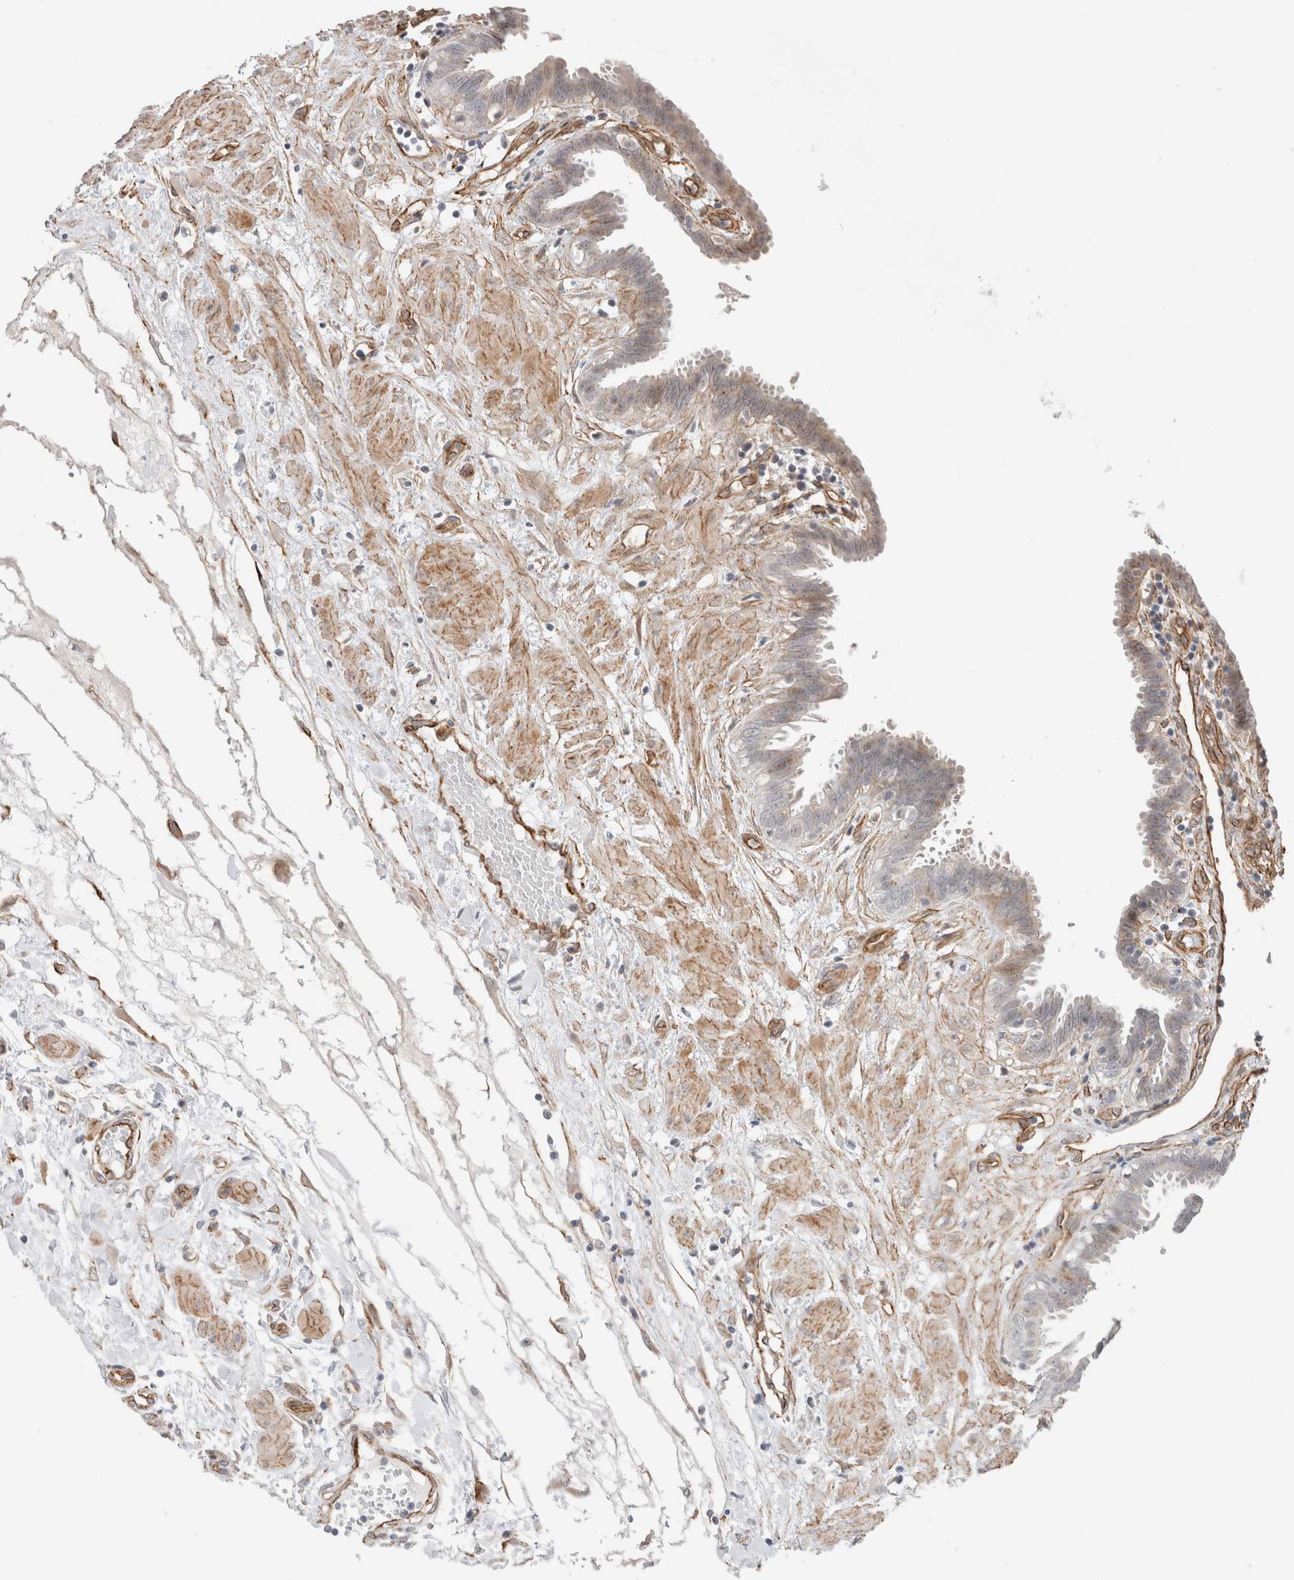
{"staining": {"intensity": "moderate", "quantity": "<25%", "location": "cytoplasmic/membranous"}, "tissue": "fallopian tube", "cell_type": "Glandular cells", "image_type": "normal", "snomed": [{"axis": "morphology", "description": "Normal tissue, NOS"}, {"axis": "topography", "description": "Fallopian tube"}, {"axis": "topography", "description": "Placenta"}], "caption": "IHC of unremarkable fallopian tube demonstrates low levels of moderate cytoplasmic/membranous positivity in about <25% of glandular cells.", "gene": "CAAP1", "patient": {"sex": "female", "age": 32}}